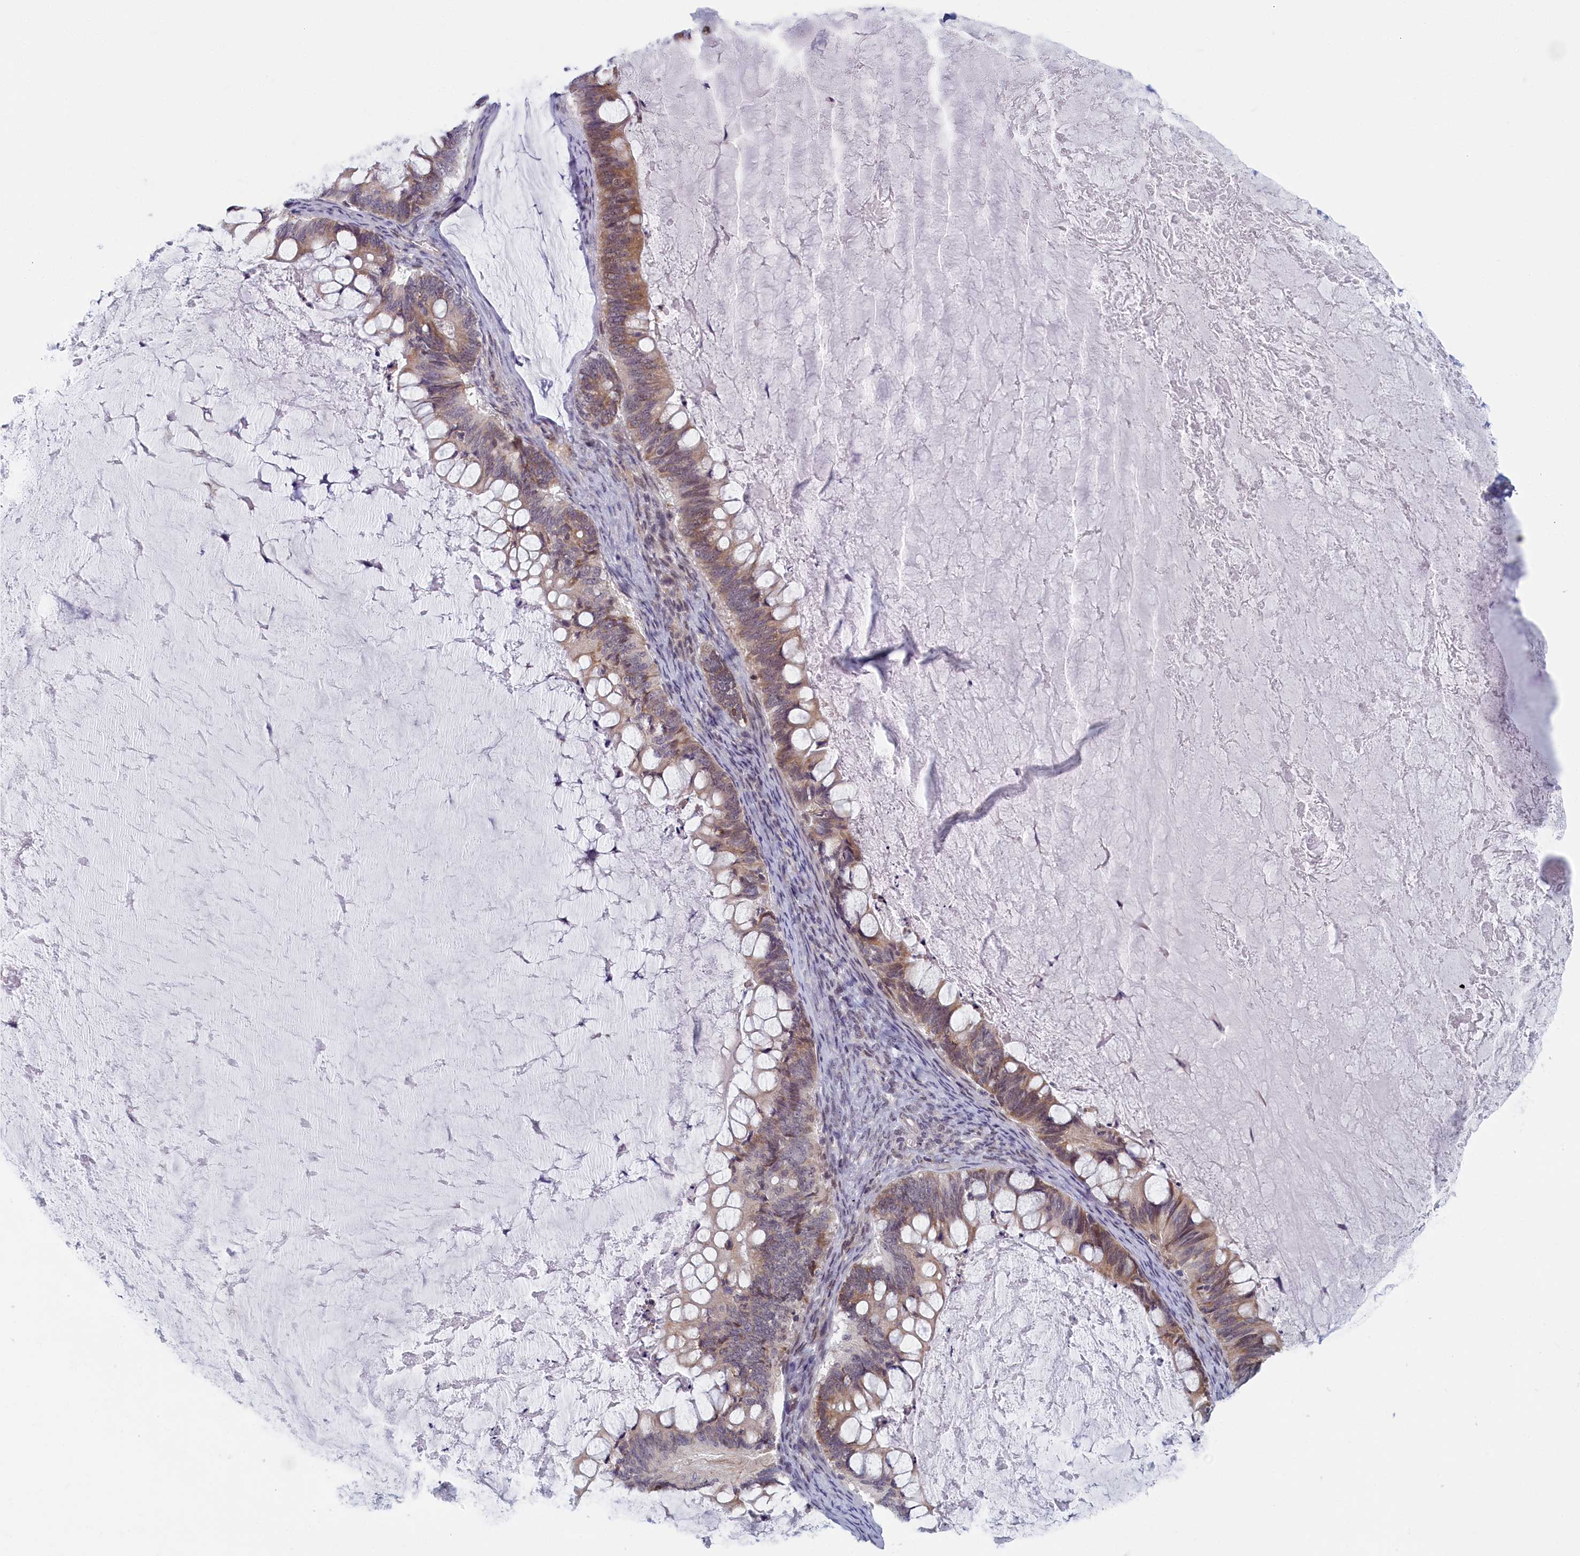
{"staining": {"intensity": "moderate", "quantity": "25%-75%", "location": "cytoplasmic/membranous"}, "tissue": "ovarian cancer", "cell_type": "Tumor cells", "image_type": "cancer", "snomed": [{"axis": "morphology", "description": "Cystadenocarcinoma, mucinous, NOS"}, {"axis": "topography", "description": "Ovary"}], "caption": "DAB (3,3'-diaminobenzidine) immunohistochemical staining of mucinous cystadenocarcinoma (ovarian) reveals moderate cytoplasmic/membranous protein positivity in about 25%-75% of tumor cells. (Stains: DAB (3,3'-diaminobenzidine) in brown, nuclei in blue, Microscopy: brightfield microscopy at high magnification).", "gene": "DNAJC17", "patient": {"sex": "female", "age": 61}}